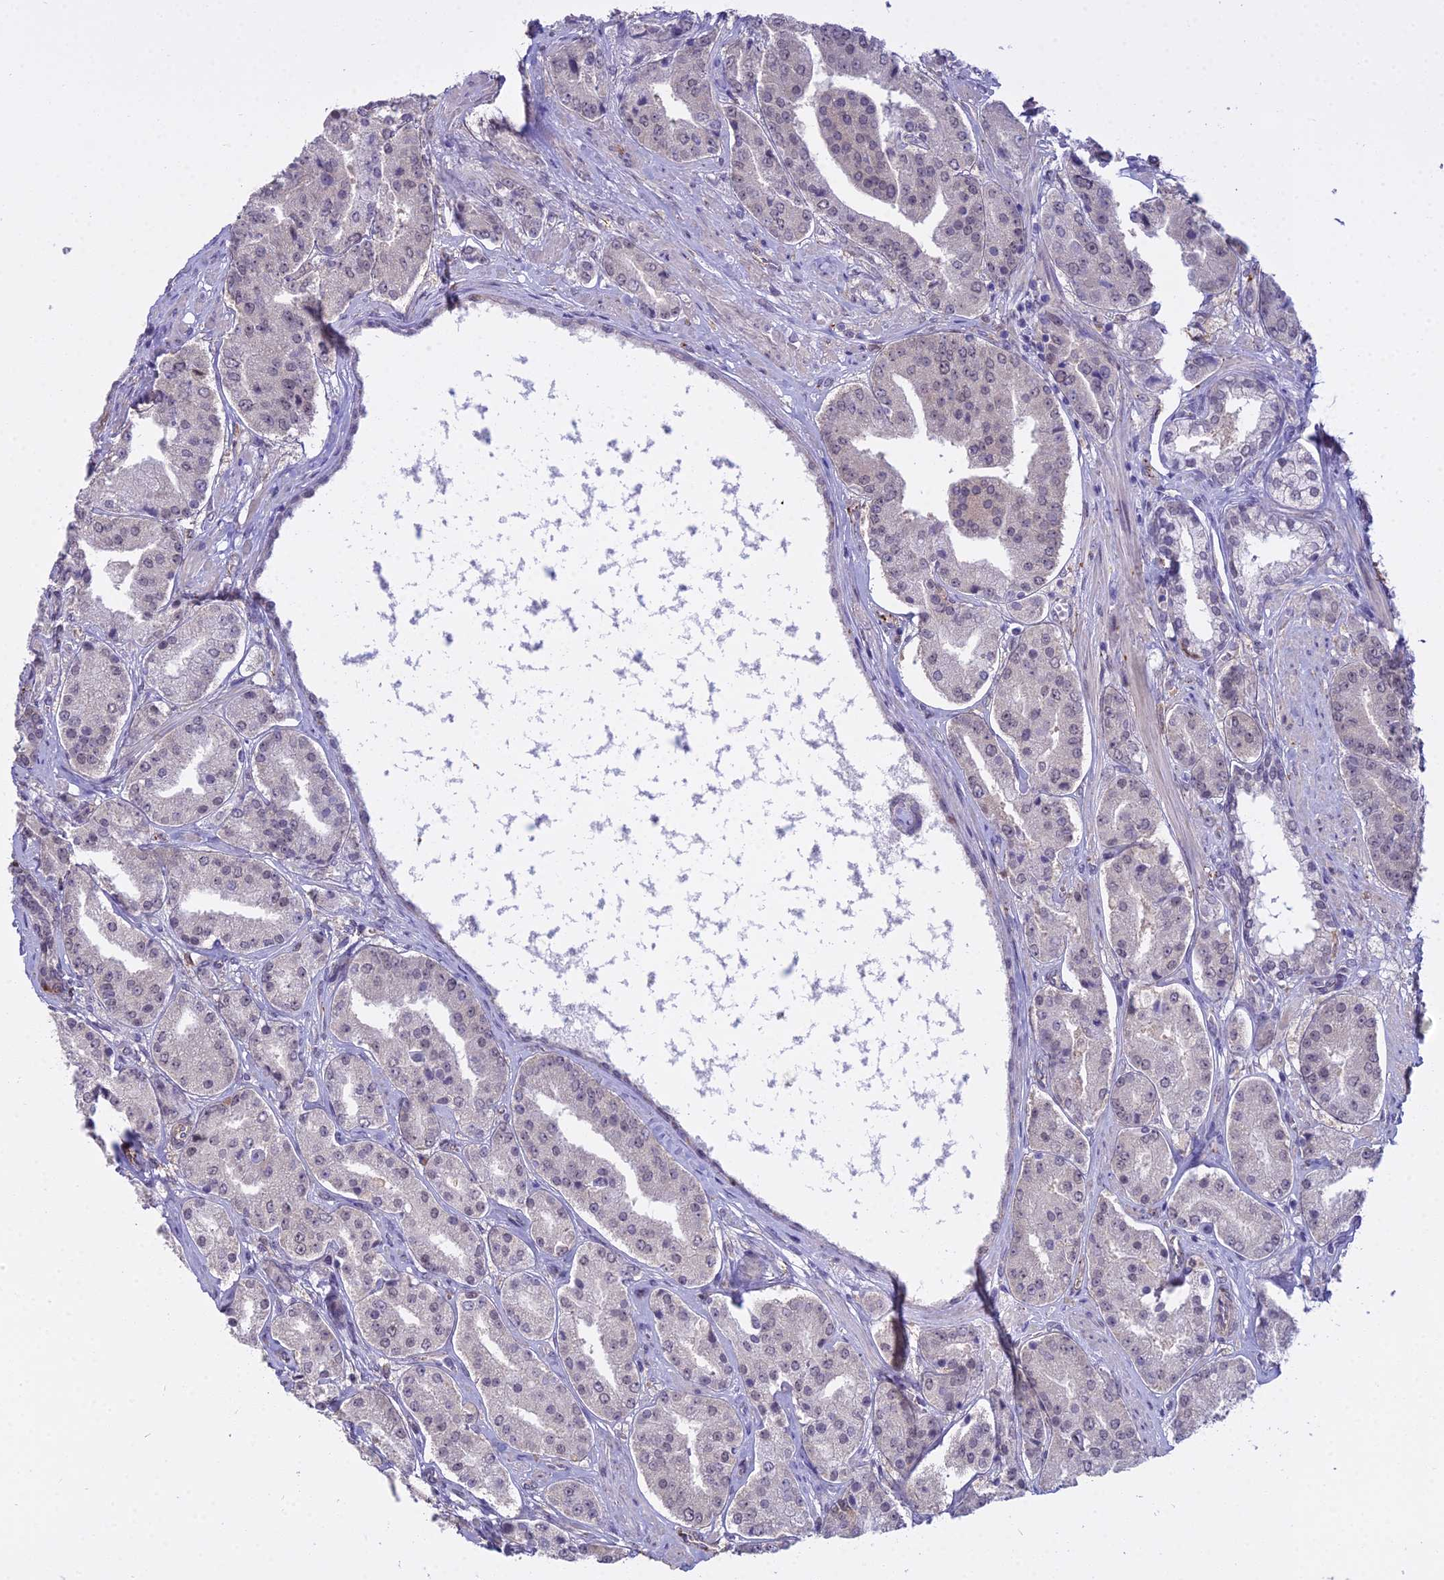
{"staining": {"intensity": "weak", "quantity": "25%-75%", "location": "nuclear"}, "tissue": "prostate cancer", "cell_type": "Tumor cells", "image_type": "cancer", "snomed": [{"axis": "morphology", "description": "Adenocarcinoma, High grade"}, {"axis": "topography", "description": "Prostate"}], "caption": "Prostate cancer (high-grade adenocarcinoma) stained with DAB immunohistochemistry (IHC) exhibits low levels of weak nuclear expression in approximately 25%-75% of tumor cells.", "gene": "BLNK", "patient": {"sex": "male", "age": 63}}